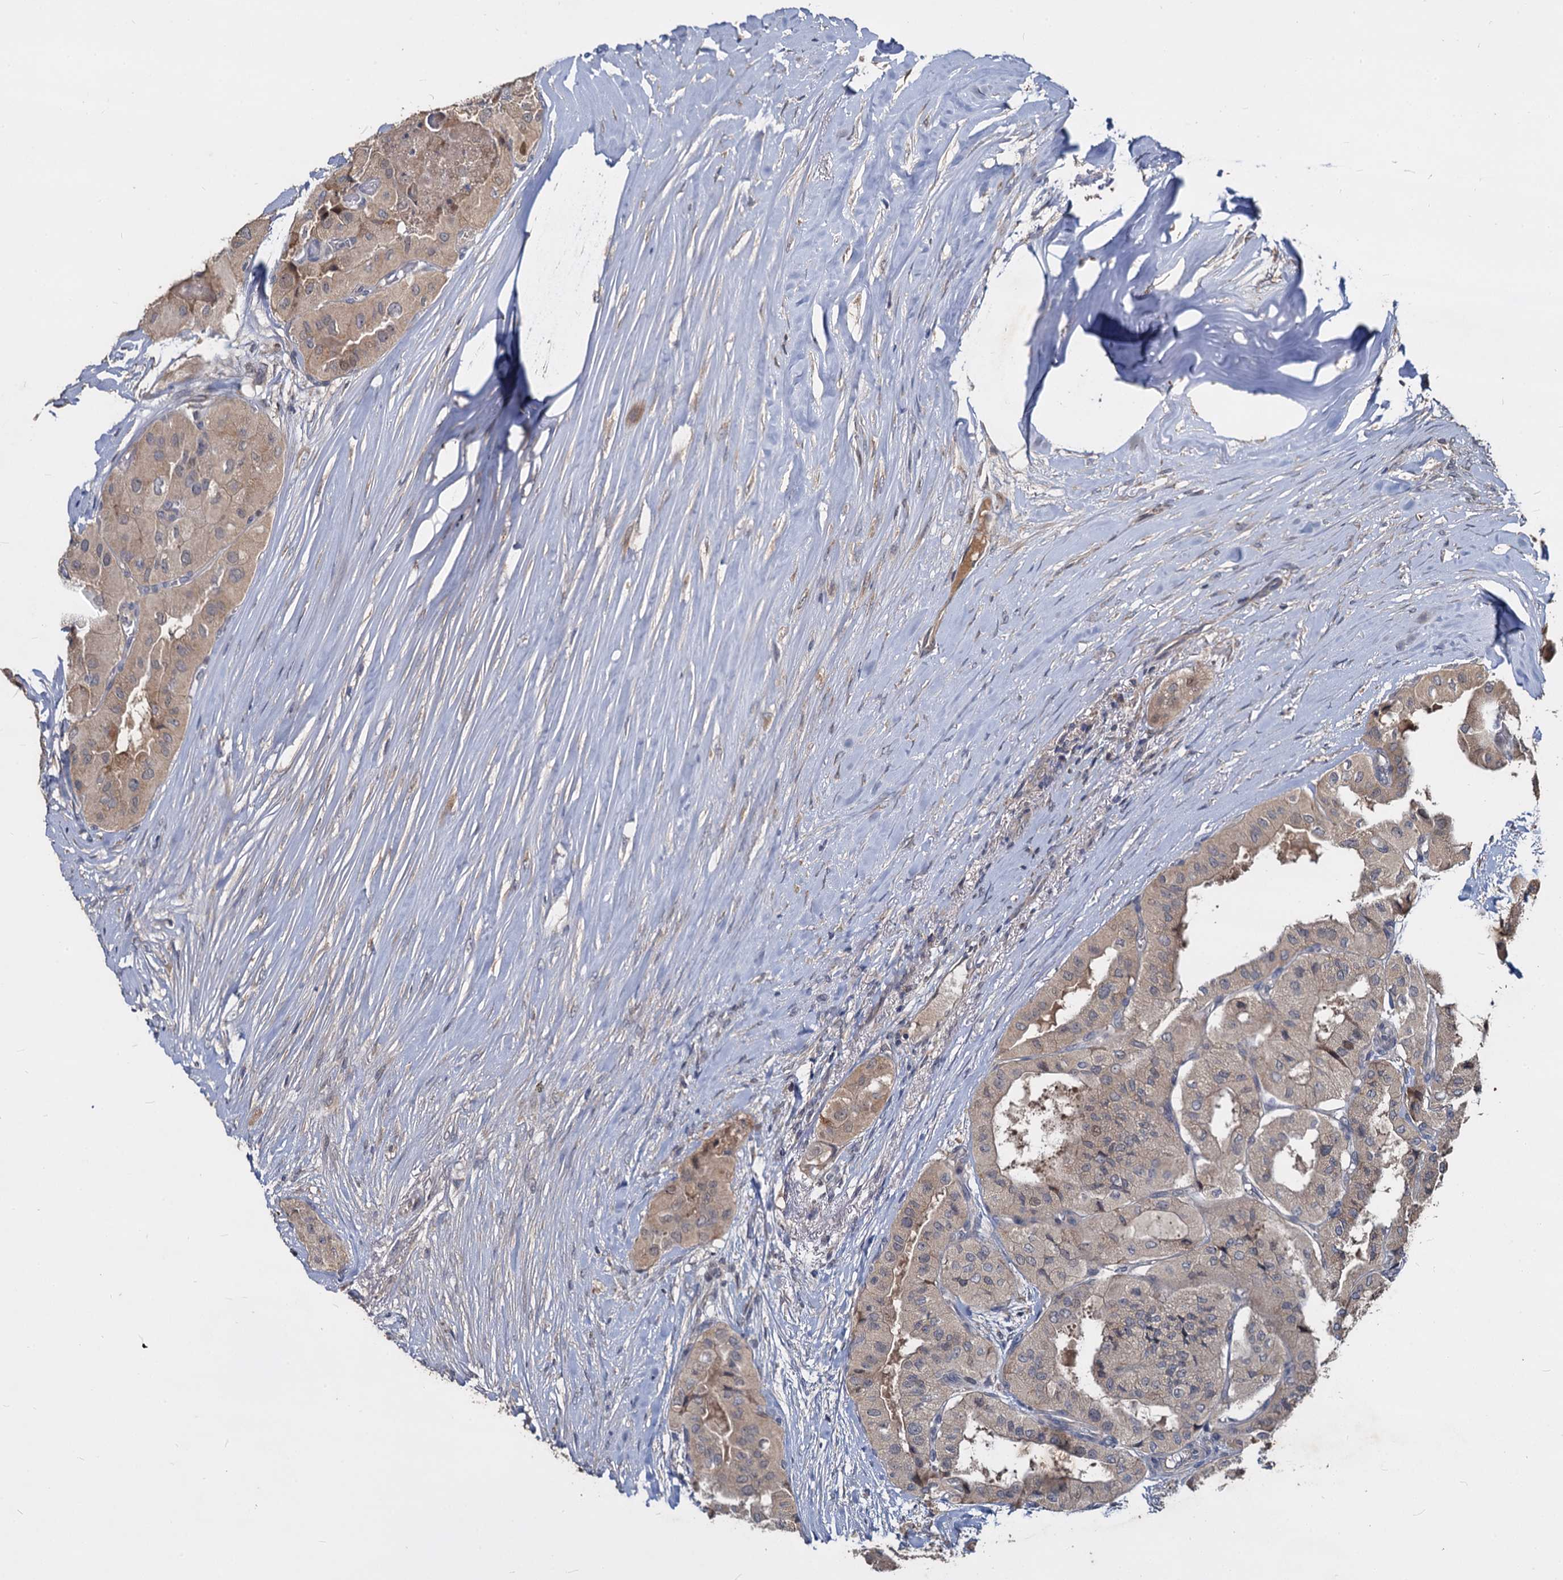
{"staining": {"intensity": "weak", "quantity": ">75%", "location": "cytoplasmic/membranous"}, "tissue": "thyroid cancer", "cell_type": "Tumor cells", "image_type": "cancer", "snomed": [{"axis": "morphology", "description": "Papillary adenocarcinoma, NOS"}, {"axis": "topography", "description": "Thyroid gland"}], "caption": "Protein expression analysis of human thyroid cancer (papillary adenocarcinoma) reveals weak cytoplasmic/membranous expression in about >75% of tumor cells. Using DAB (3,3'-diaminobenzidine) (brown) and hematoxylin (blue) stains, captured at high magnification using brightfield microscopy.", "gene": "CCDC184", "patient": {"sex": "female", "age": 59}}